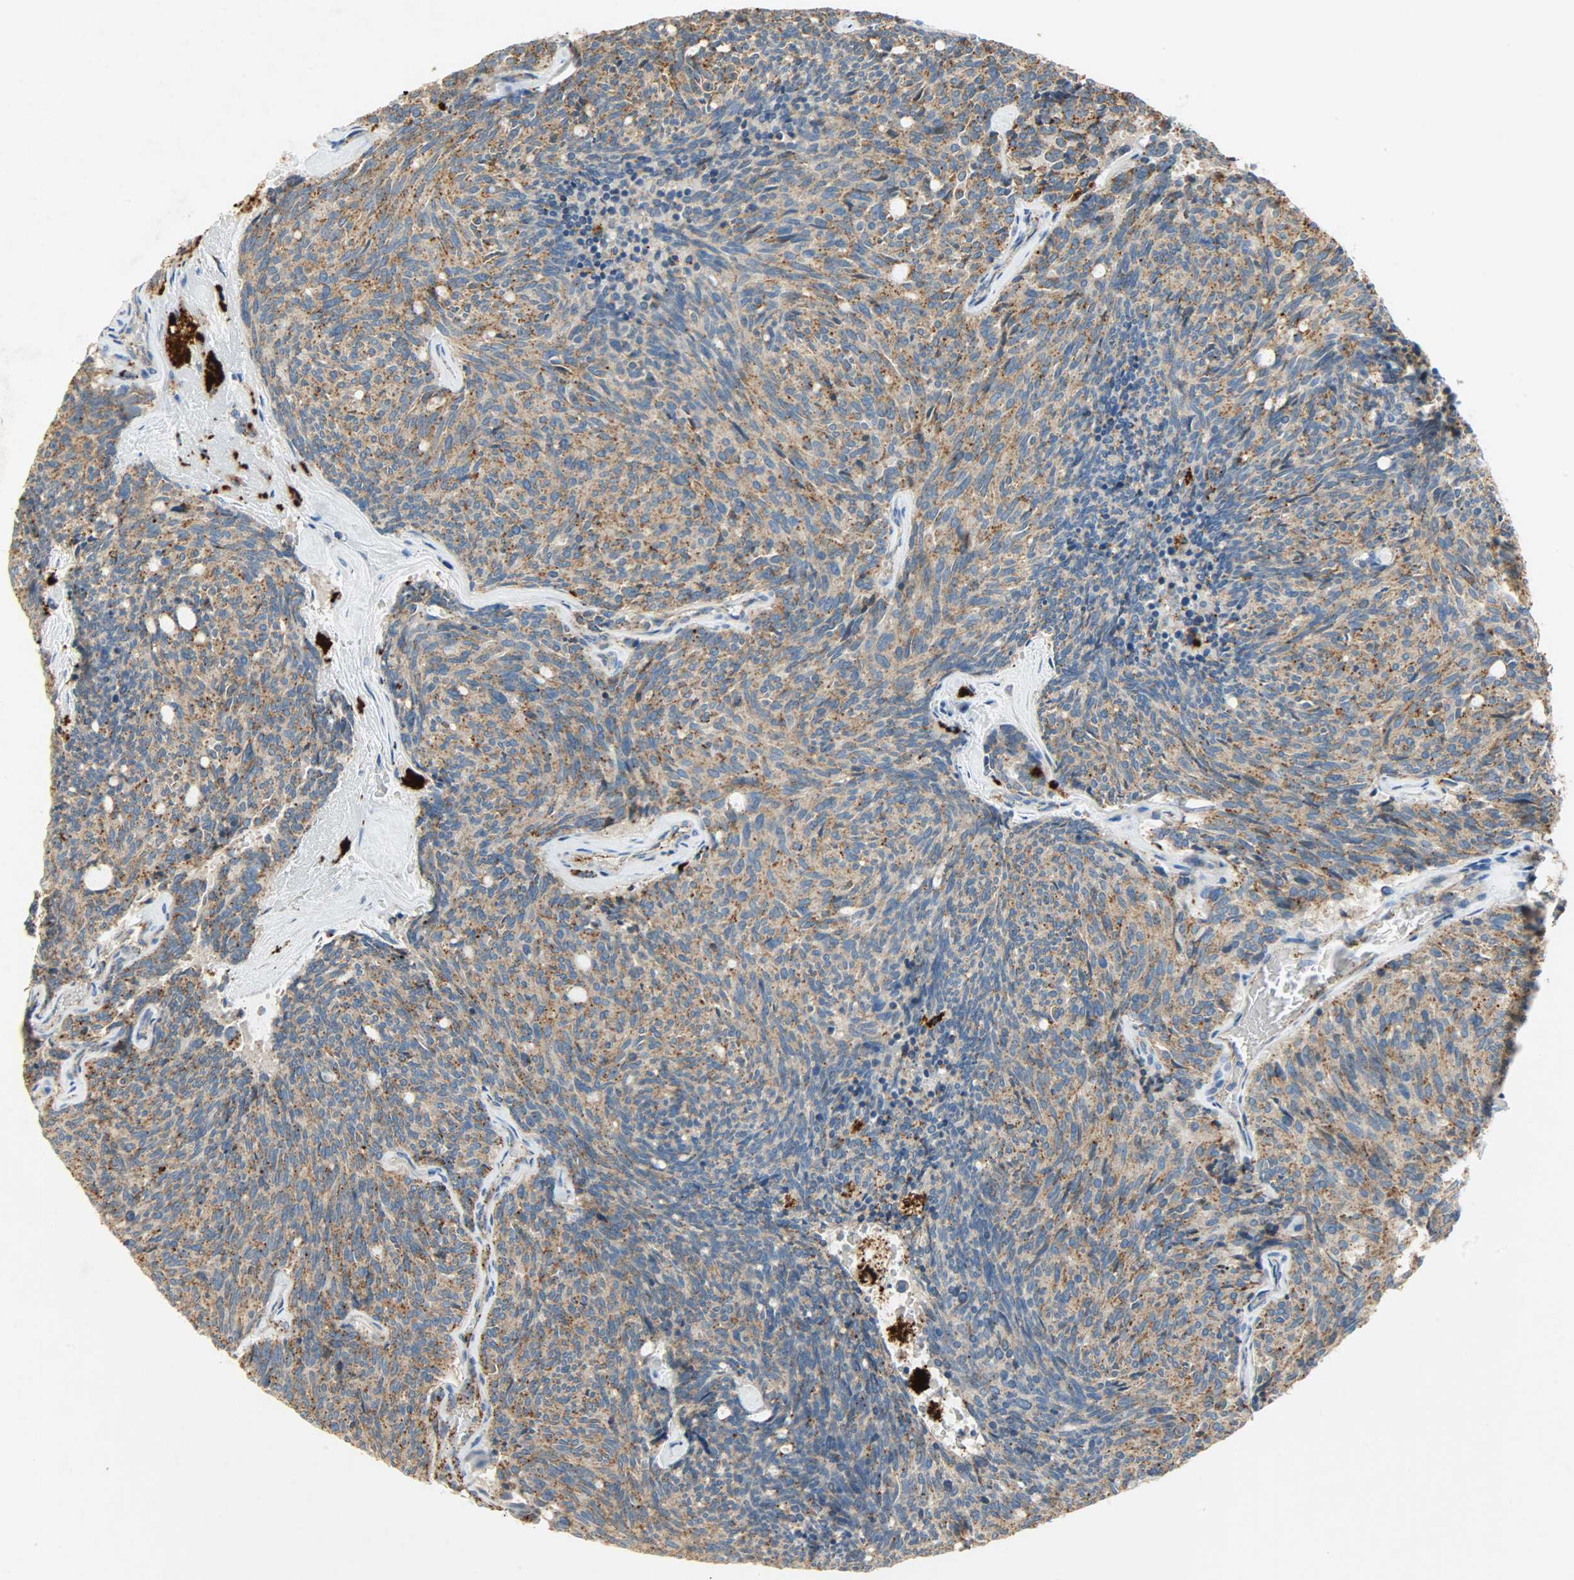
{"staining": {"intensity": "moderate", "quantity": ">75%", "location": "cytoplasmic/membranous"}, "tissue": "carcinoid", "cell_type": "Tumor cells", "image_type": "cancer", "snomed": [{"axis": "morphology", "description": "Carcinoid, malignant, NOS"}, {"axis": "topography", "description": "Pancreas"}], "caption": "A high-resolution photomicrograph shows immunohistochemistry staining of malignant carcinoid, which displays moderate cytoplasmic/membranous expression in about >75% of tumor cells. Nuclei are stained in blue.", "gene": "ASAH1", "patient": {"sex": "female", "age": 54}}